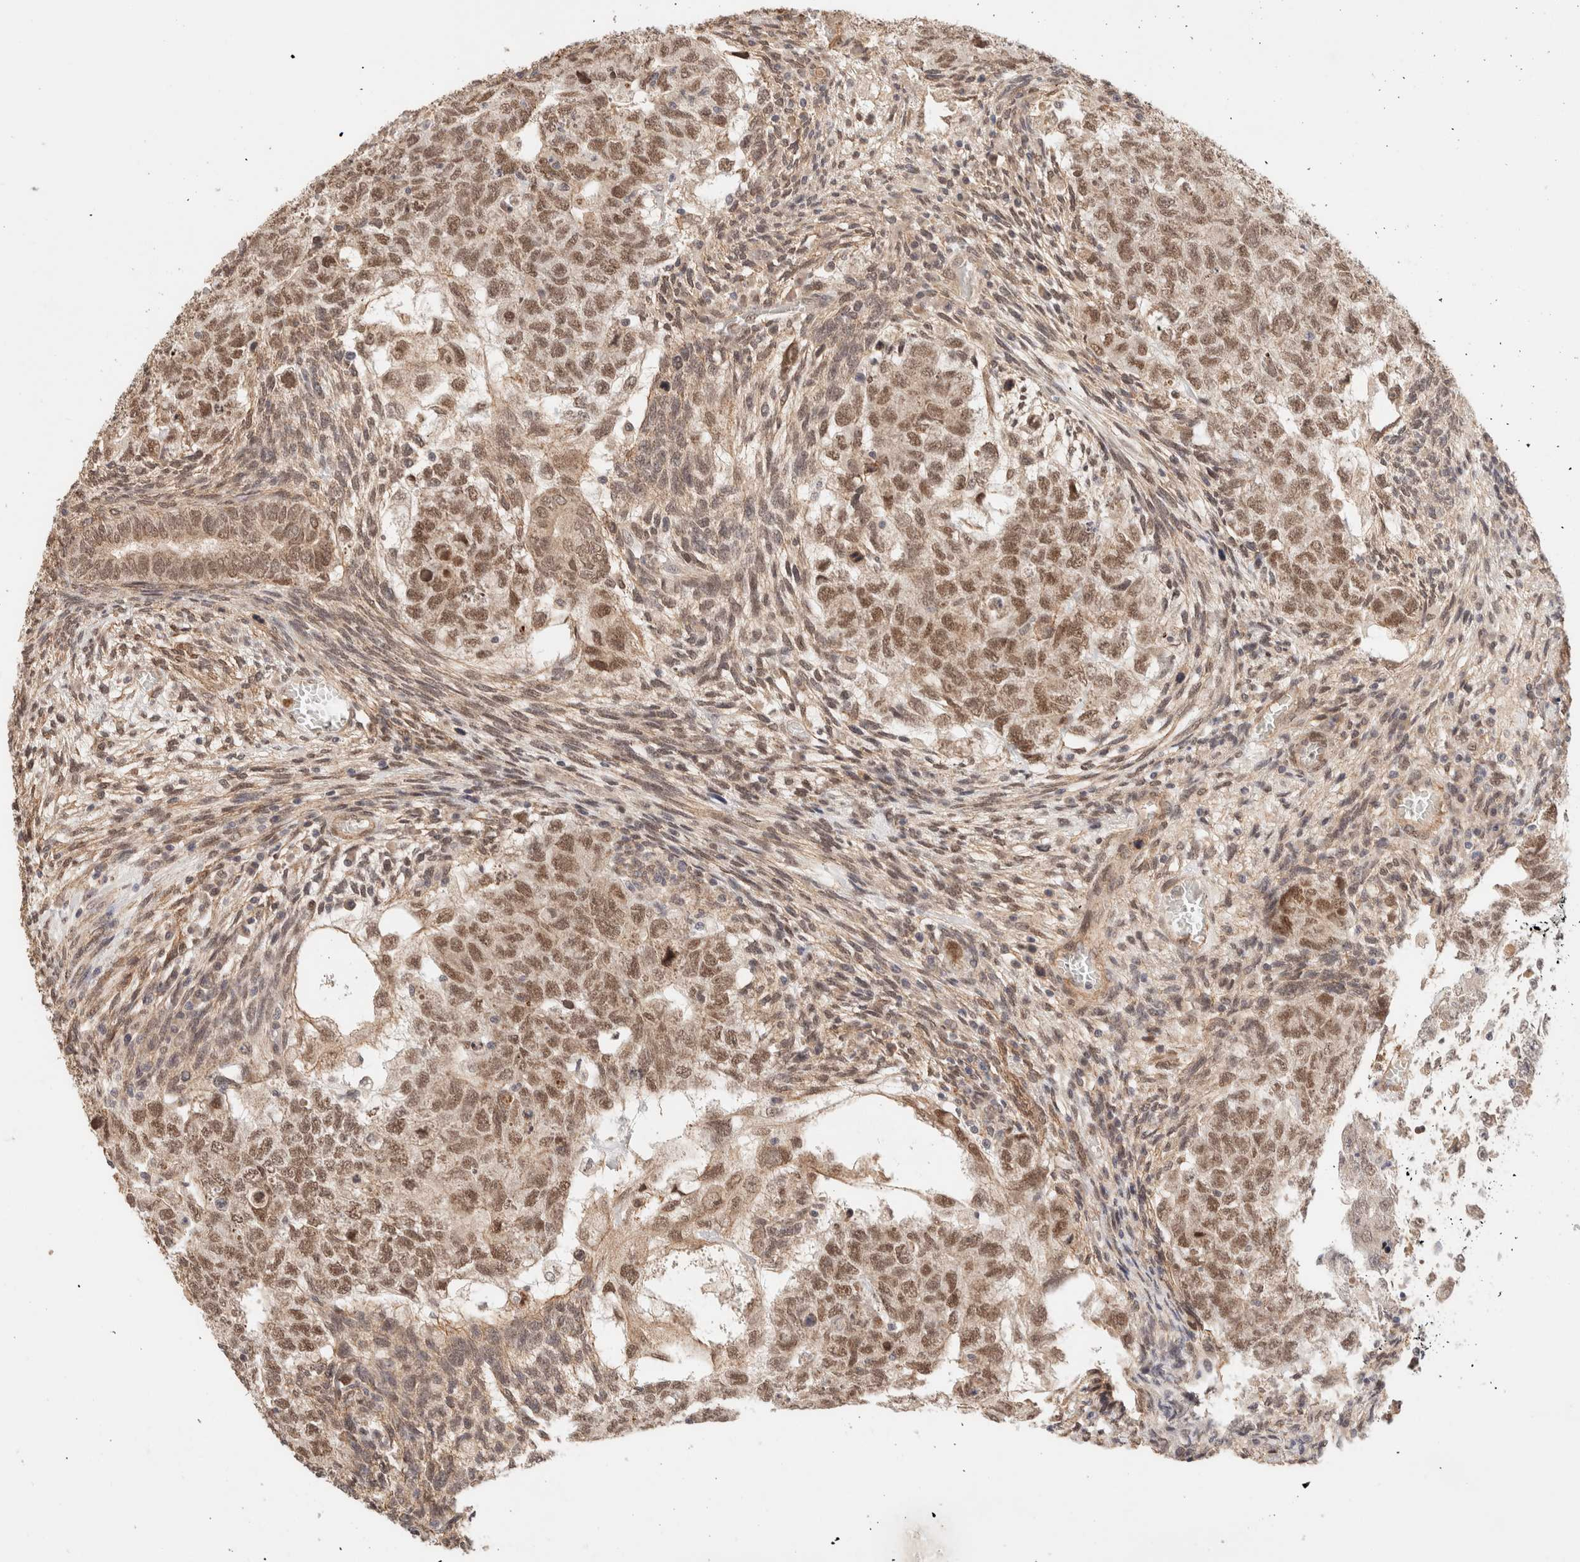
{"staining": {"intensity": "moderate", "quantity": ">75%", "location": "nuclear"}, "tissue": "testis cancer", "cell_type": "Tumor cells", "image_type": "cancer", "snomed": [{"axis": "morphology", "description": "Normal tissue, NOS"}, {"axis": "morphology", "description": "Carcinoma, Embryonal, NOS"}, {"axis": "topography", "description": "Testis"}], "caption": "Immunohistochemistry (DAB) staining of testis cancer (embryonal carcinoma) displays moderate nuclear protein positivity in about >75% of tumor cells.", "gene": "BRPF3", "patient": {"sex": "male", "age": 36}}